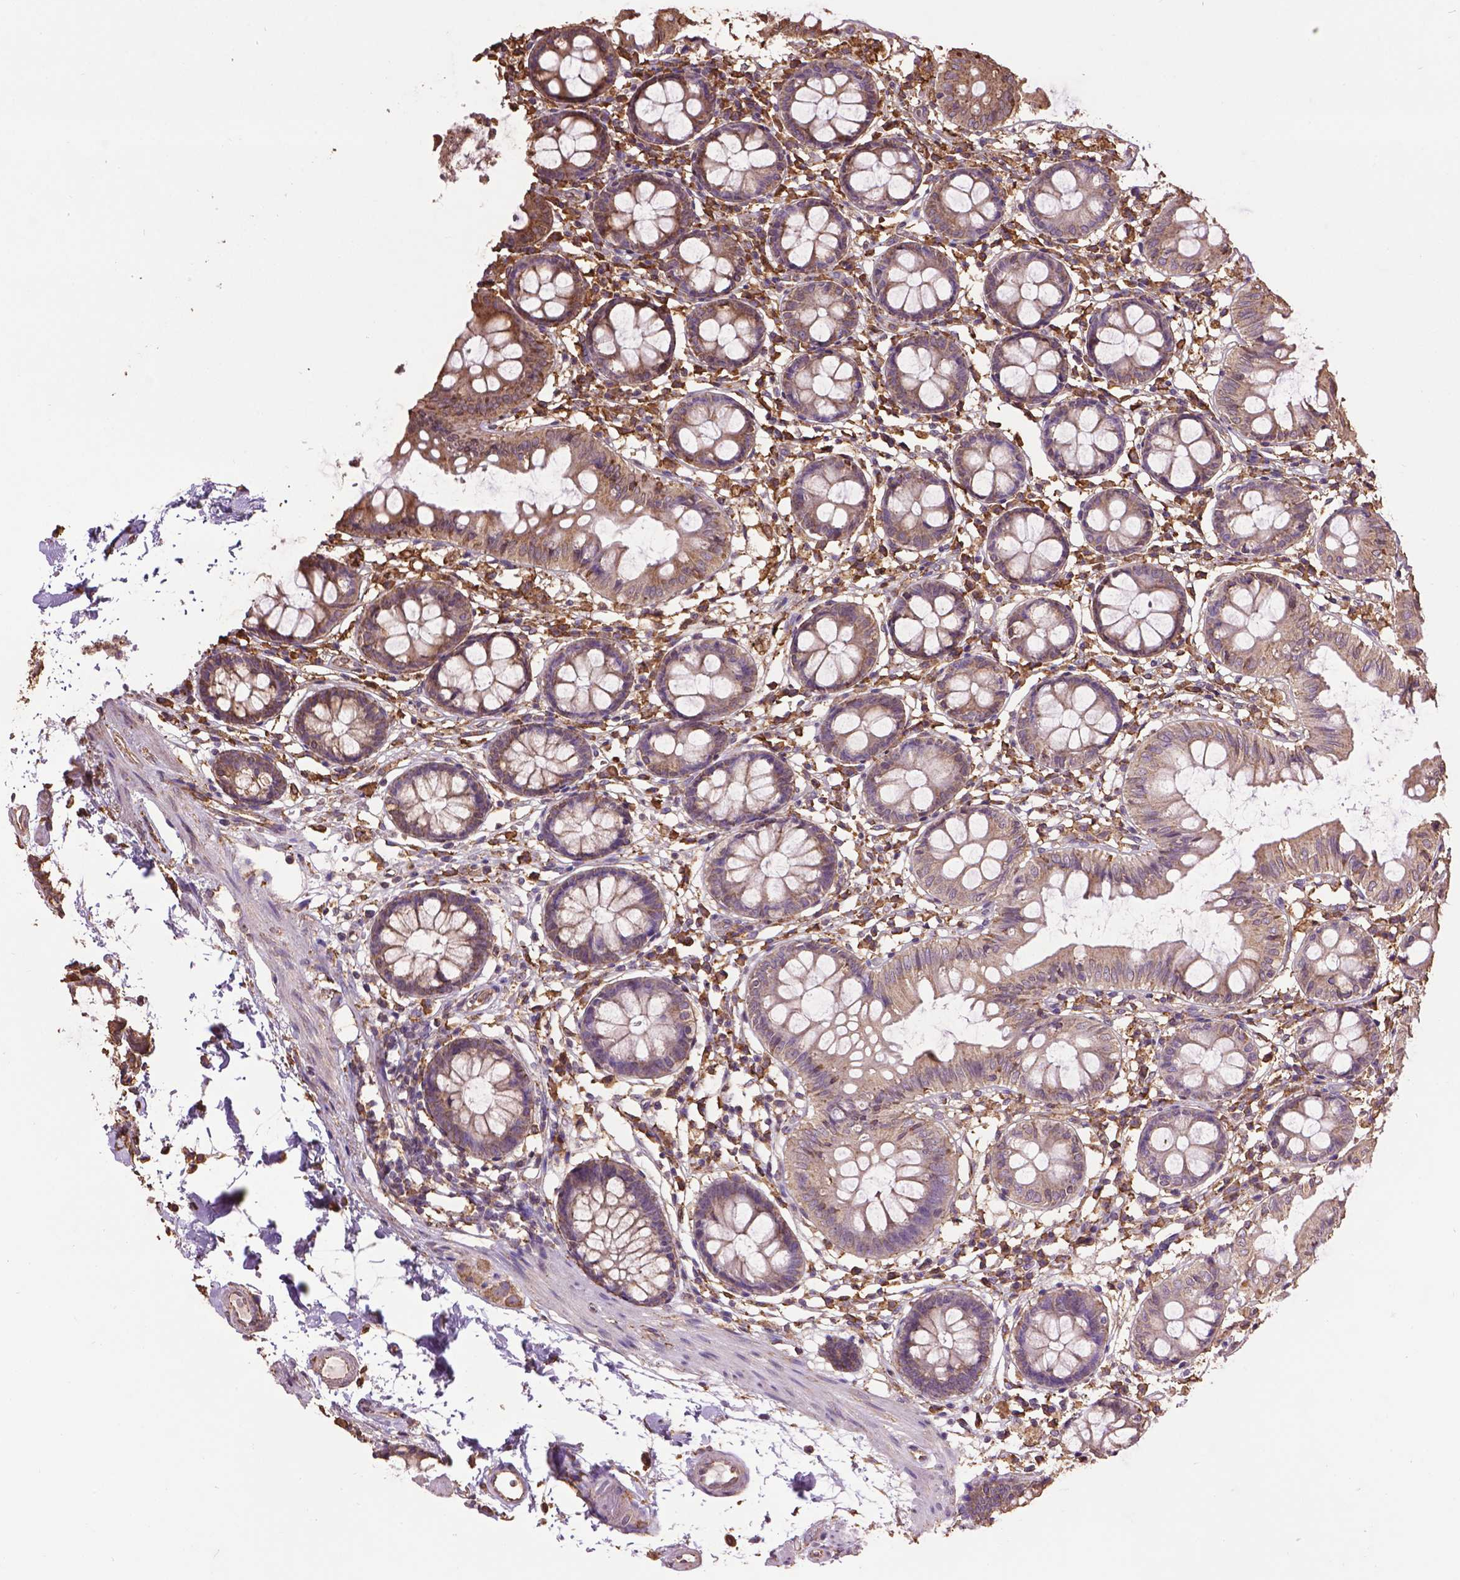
{"staining": {"intensity": "moderate", "quantity": ">75%", "location": "cytoplasmic/membranous"}, "tissue": "colon", "cell_type": "Endothelial cells", "image_type": "normal", "snomed": [{"axis": "morphology", "description": "Normal tissue, NOS"}, {"axis": "topography", "description": "Colon"}], "caption": "IHC of normal human colon shows medium levels of moderate cytoplasmic/membranous expression in approximately >75% of endothelial cells. Immunohistochemistry stains the protein of interest in brown and the nuclei are stained blue.", "gene": "PPP2R5E", "patient": {"sex": "female", "age": 84}}